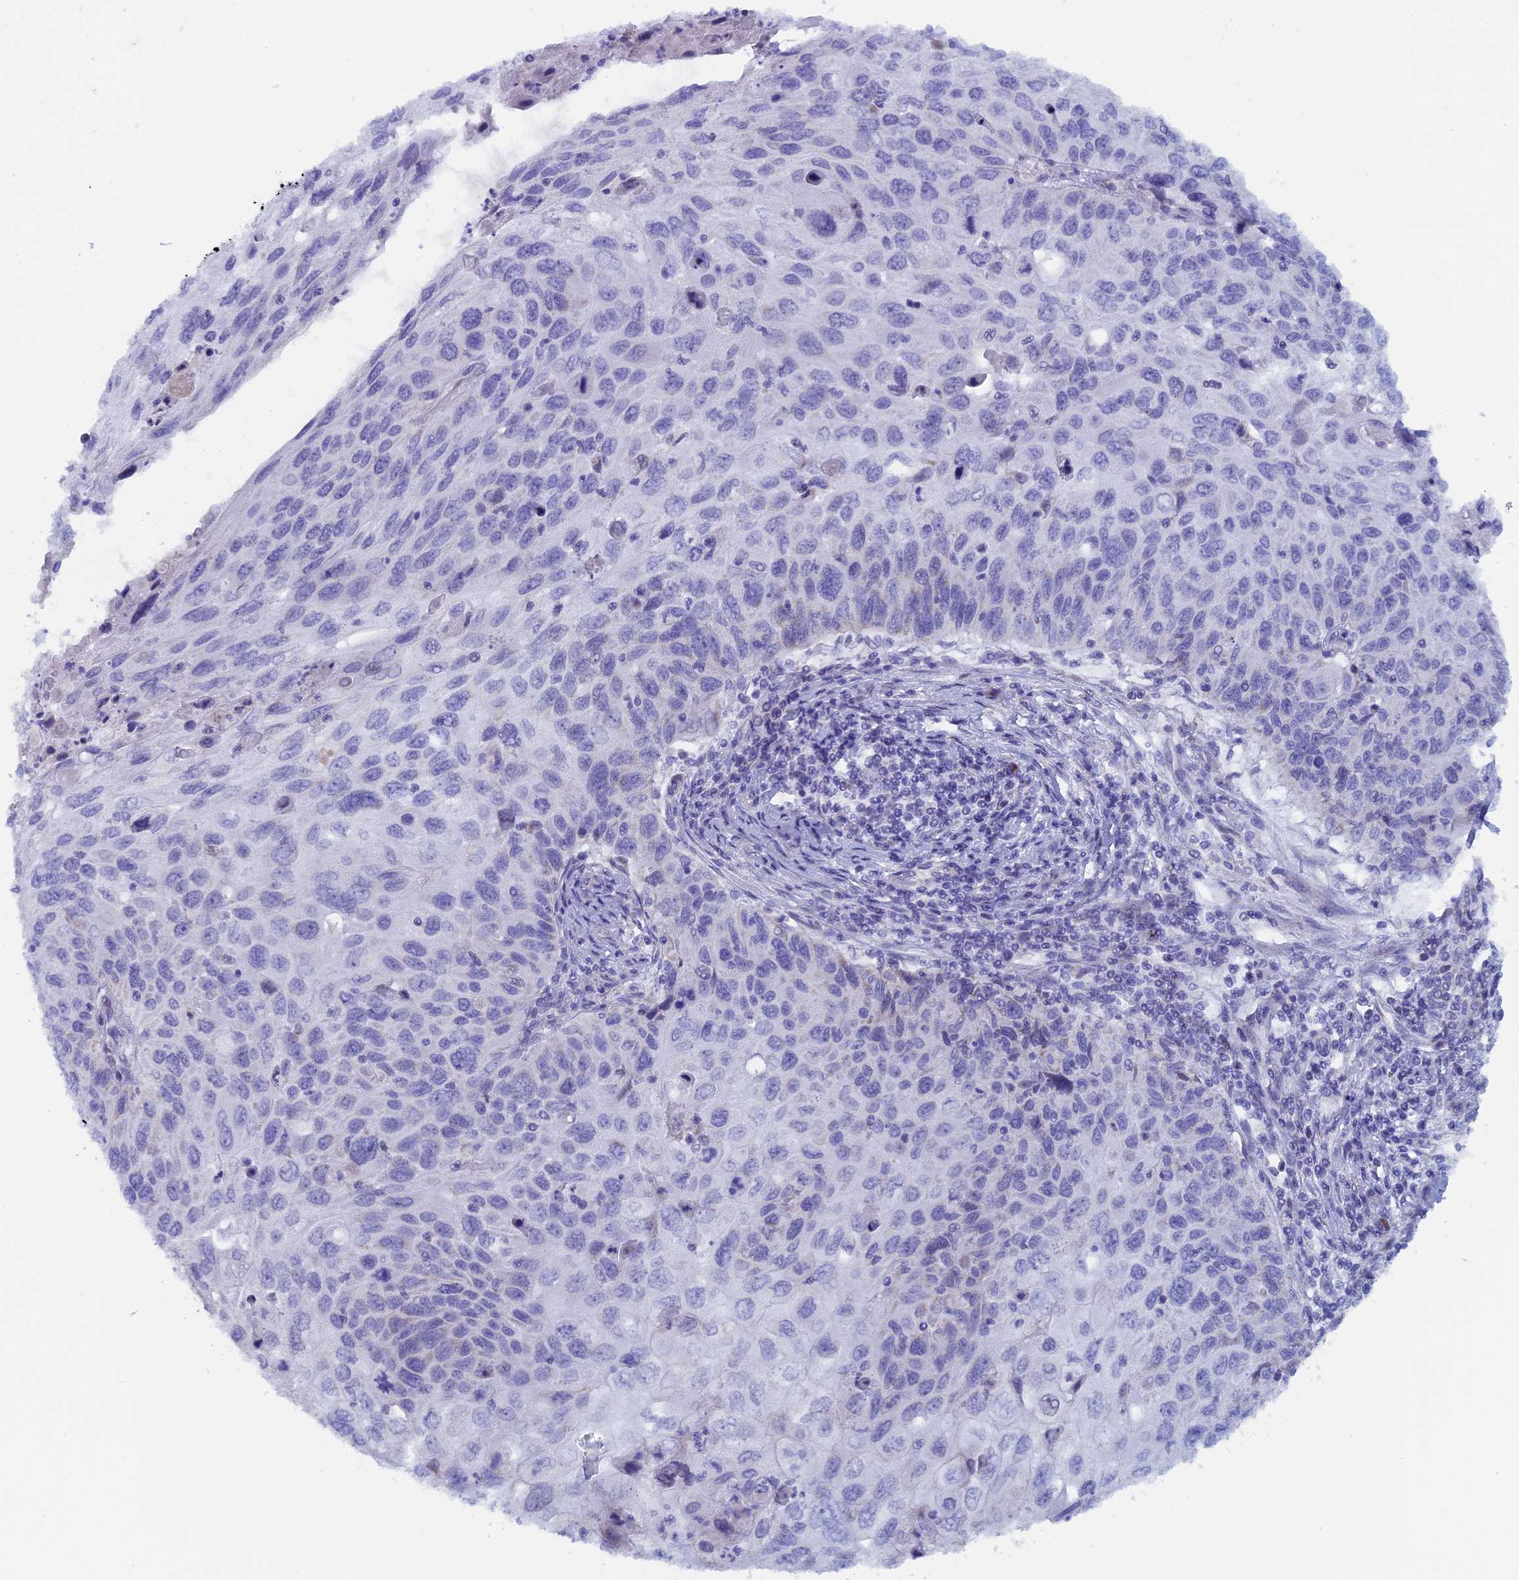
{"staining": {"intensity": "negative", "quantity": "none", "location": "none"}, "tissue": "cervical cancer", "cell_type": "Tumor cells", "image_type": "cancer", "snomed": [{"axis": "morphology", "description": "Squamous cell carcinoma, NOS"}, {"axis": "topography", "description": "Cervix"}], "caption": "IHC of human cervical cancer (squamous cell carcinoma) displays no expression in tumor cells.", "gene": "NIBAN3", "patient": {"sex": "female", "age": 70}}